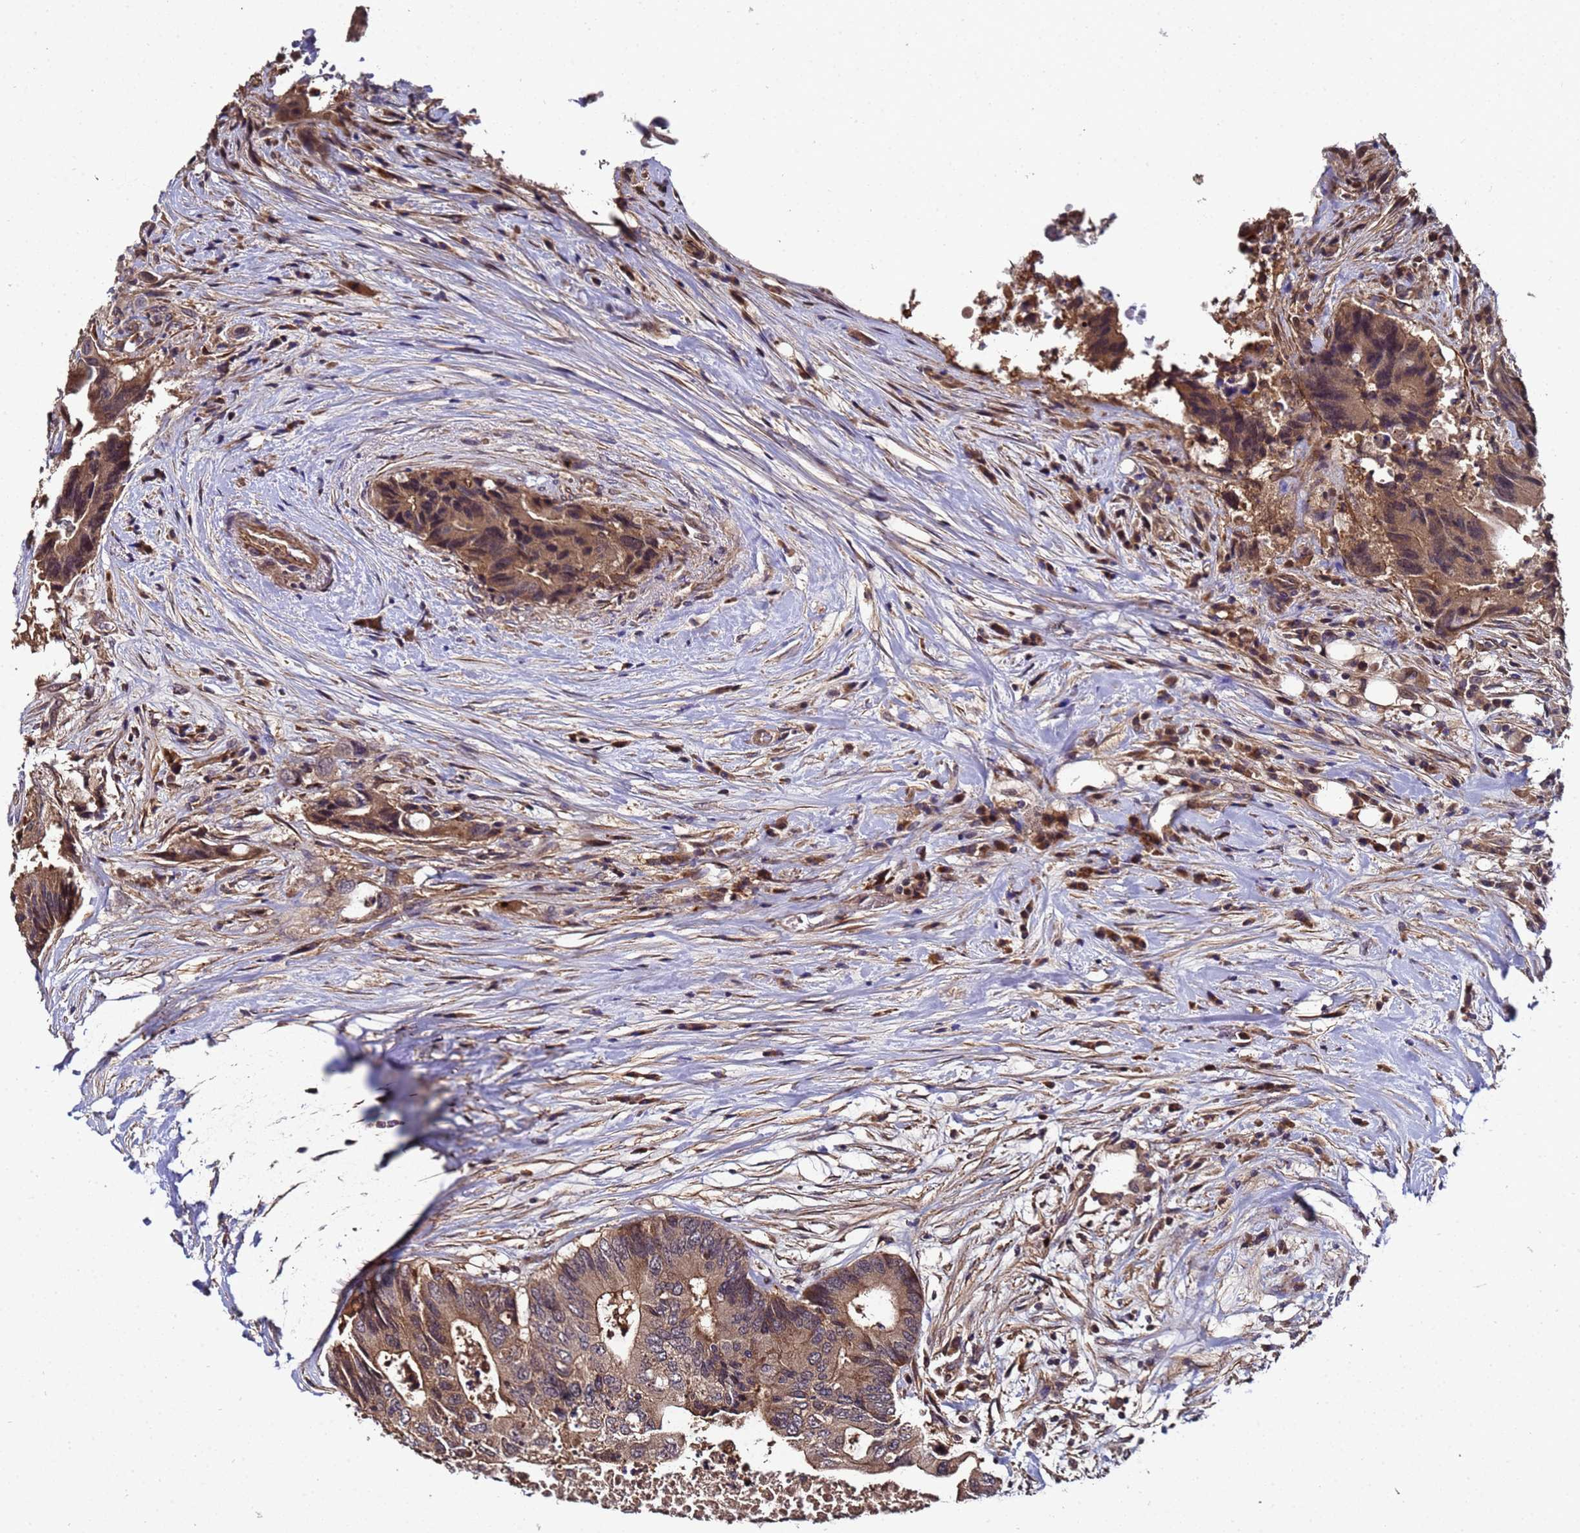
{"staining": {"intensity": "moderate", "quantity": ">75%", "location": "cytoplasmic/membranous,nuclear"}, "tissue": "colorectal cancer", "cell_type": "Tumor cells", "image_type": "cancer", "snomed": [{"axis": "morphology", "description": "Adenocarcinoma, NOS"}, {"axis": "topography", "description": "Colon"}], "caption": "Immunohistochemical staining of human colorectal adenocarcinoma reveals moderate cytoplasmic/membranous and nuclear protein positivity in approximately >75% of tumor cells.", "gene": "GSTCD", "patient": {"sex": "male", "age": 71}}